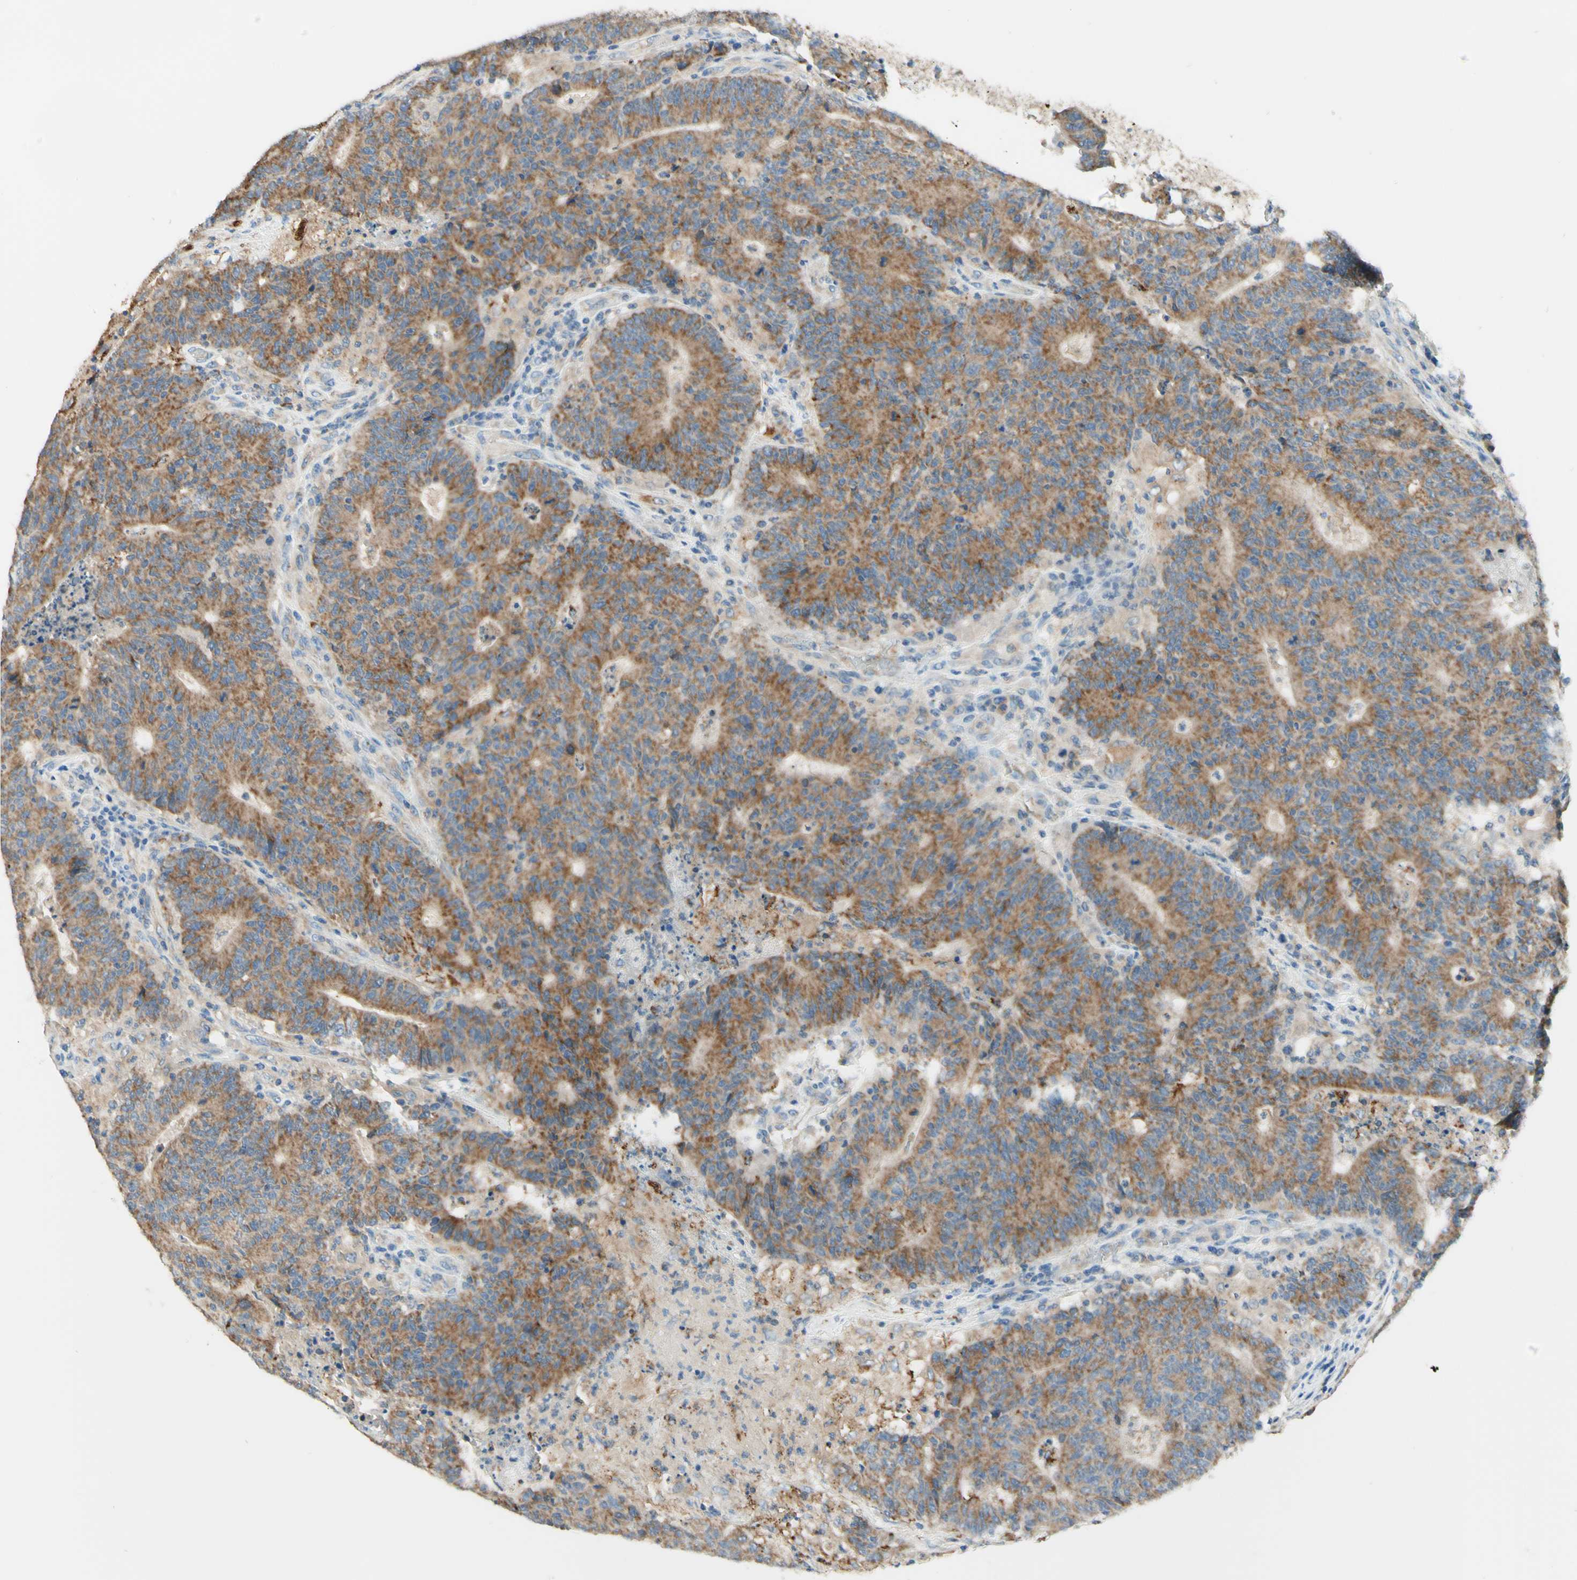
{"staining": {"intensity": "moderate", "quantity": ">75%", "location": "cytoplasmic/membranous"}, "tissue": "colorectal cancer", "cell_type": "Tumor cells", "image_type": "cancer", "snomed": [{"axis": "morphology", "description": "Normal tissue, NOS"}, {"axis": "morphology", "description": "Adenocarcinoma, NOS"}, {"axis": "topography", "description": "Colon"}], "caption": "Colorectal cancer (adenocarcinoma) stained with IHC shows moderate cytoplasmic/membranous positivity in approximately >75% of tumor cells. The protein is shown in brown color, while the nuclei are stained blue.", "gene": "ARMC10", "patient": {"sex": "female", "age": 75}}